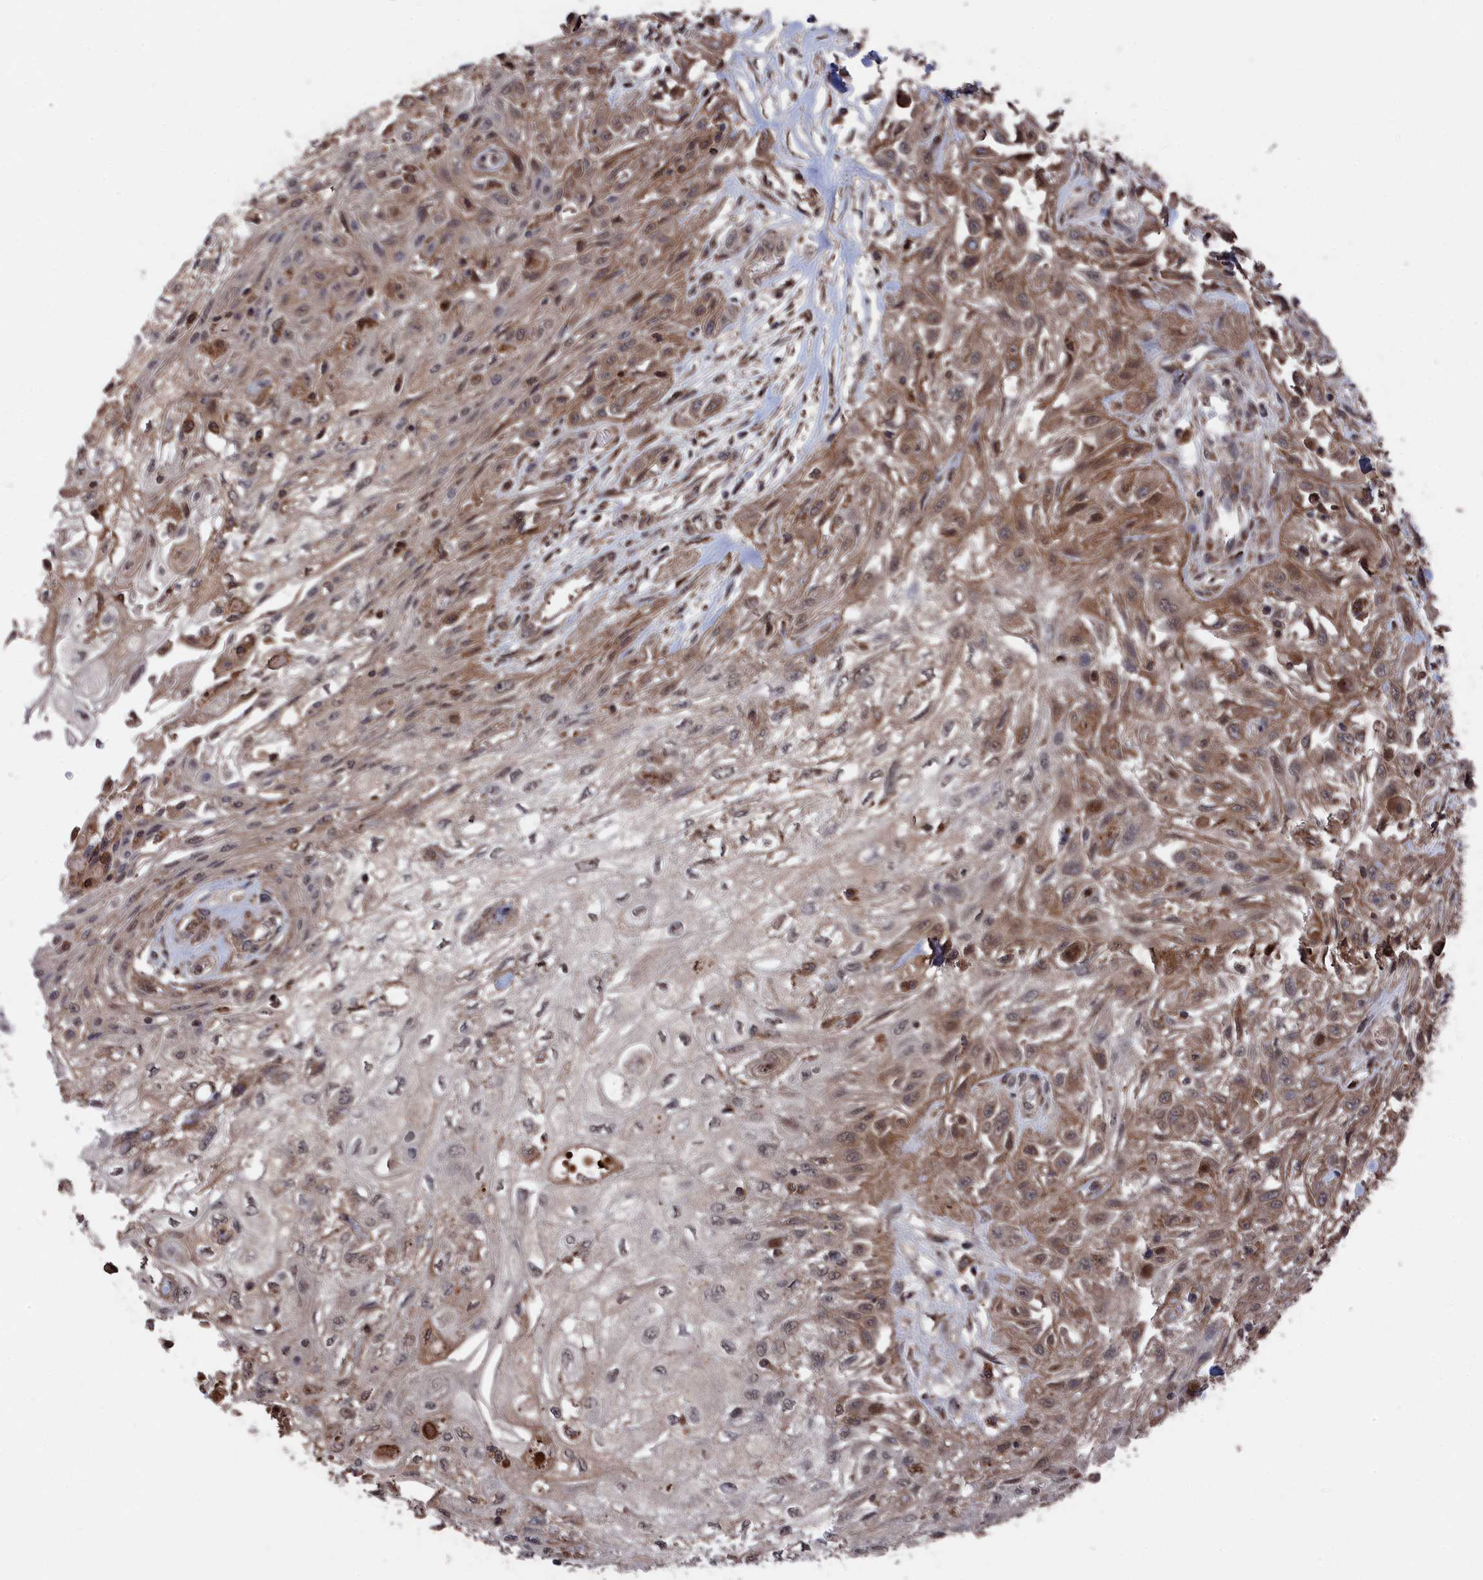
{"staining": {"intensity": "moderate", "quantity": ">75%", "location": "cytoplasmic/membranous,nuclear"}, "tissue": "skin cancer", "cell_type": "Tumor cells", "image_type": "cancer", "snomed": [{"axis": "morphology", "description": "Squamous cell carcinoma, NOS"}, {"axis": "morphology", "description": "Squamous cell carcinoma, metastatic, NOS"}, {"axis": "topography", "description": "Skin"}, {"axis": "topography", "description": "Lymph node"}], "caption": "This is a histology image of immunohistochemistry (IHC) staining of skin metastatic squamous cell carcinoma, which shows moderate positivity in the cytoplasmic/membranous and nuclear of tumor cells.", "gene": "CEACAM21", "patient": {"sex": "male", "age": 75}}